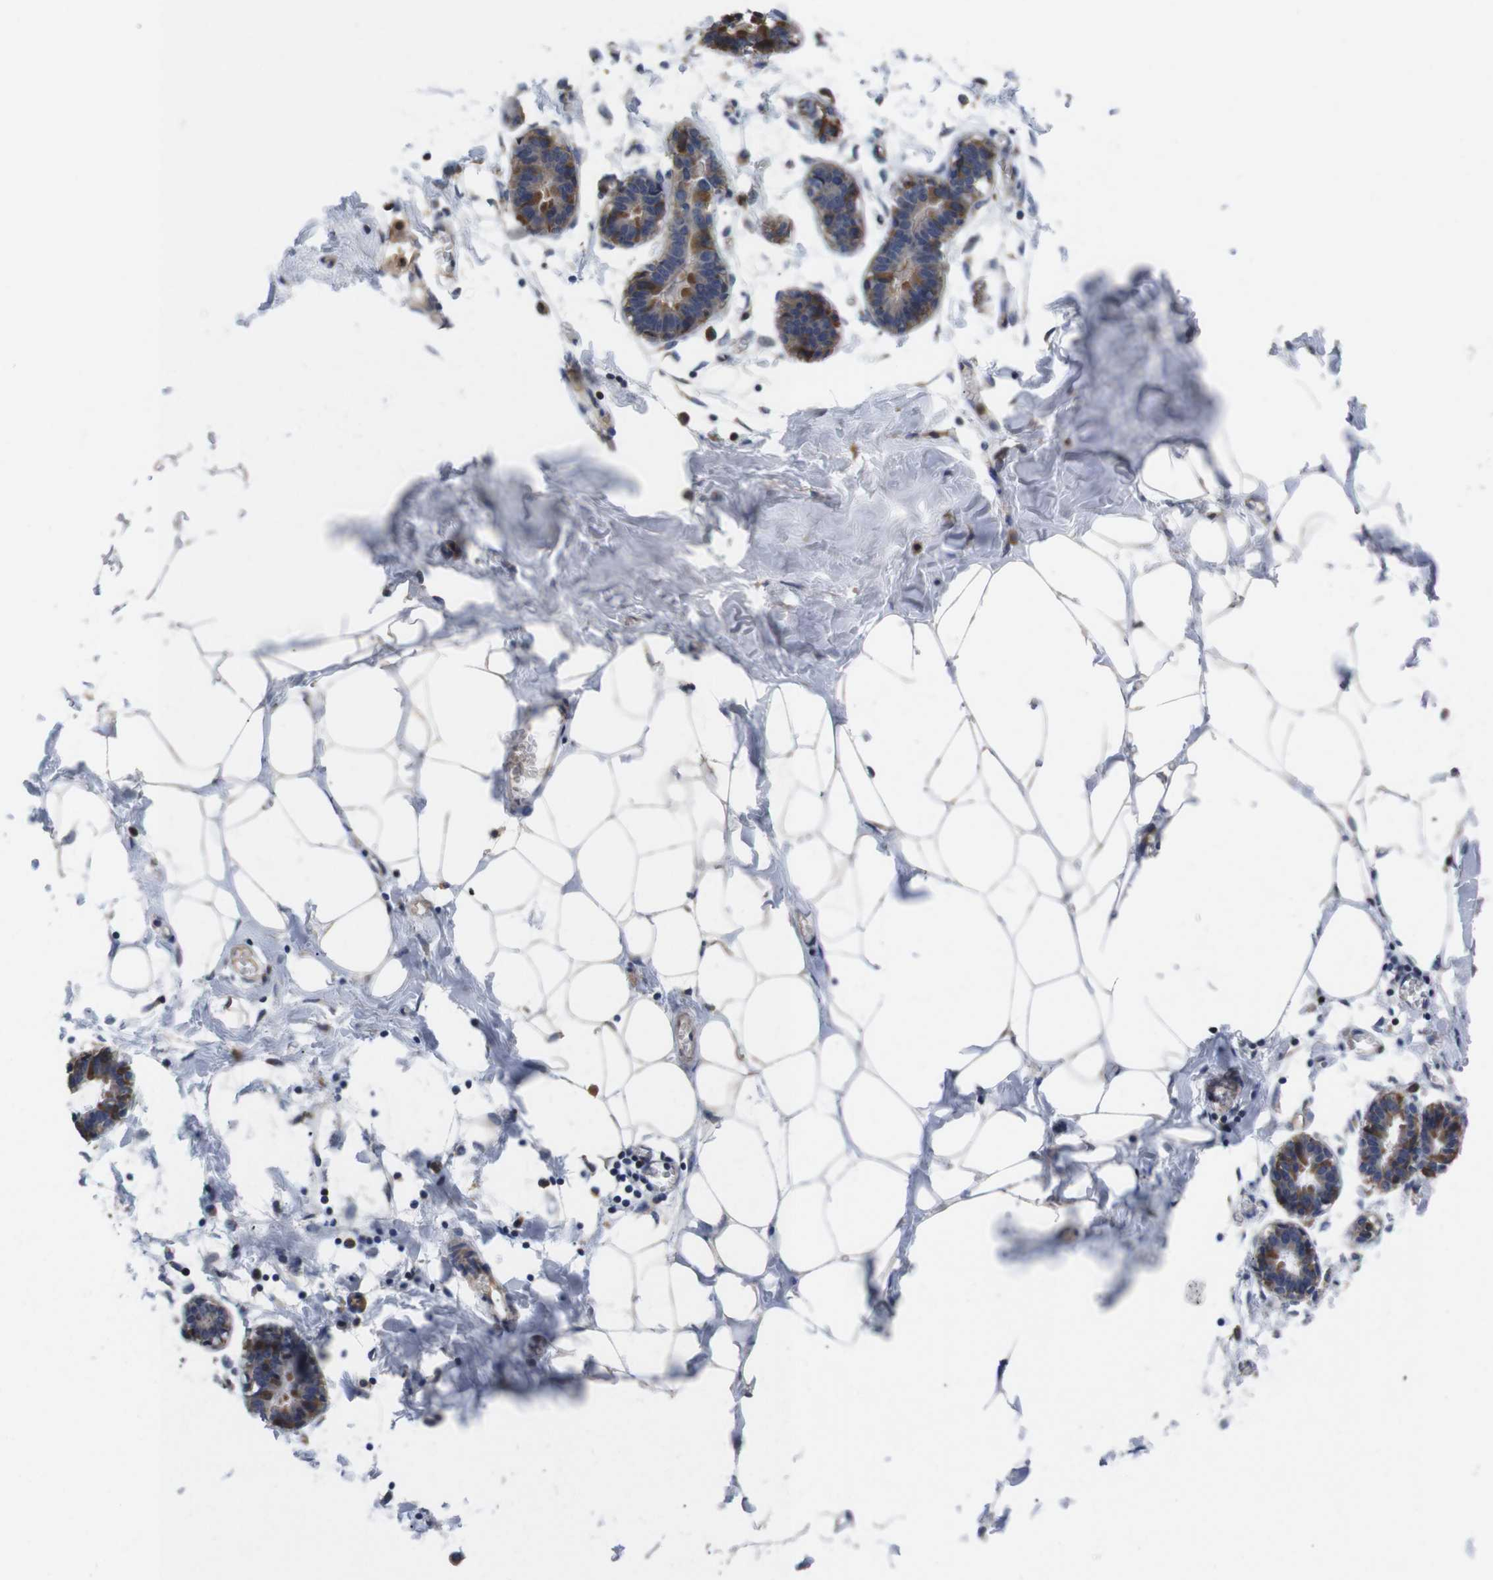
{"staining": {"intensity": "weak", "quantity": "25%-75%", "location": "cytoplasmic/membranous"}, "tissue": "breast", "cell_type": "Adipocytes", "image_type": "normal", "snomed": [{"axis": "morphology", "description": "Normal tissue, NOS"}, {"axis": "topography", "description": "Breast"}], "caption": "Protein staining exhibits weak cytoplasmic/membranous staining in about 25%-75% of adipocytes in benign breast.", "gene": "TIAM1", "patient": {"sex": "female", "age": 27}}